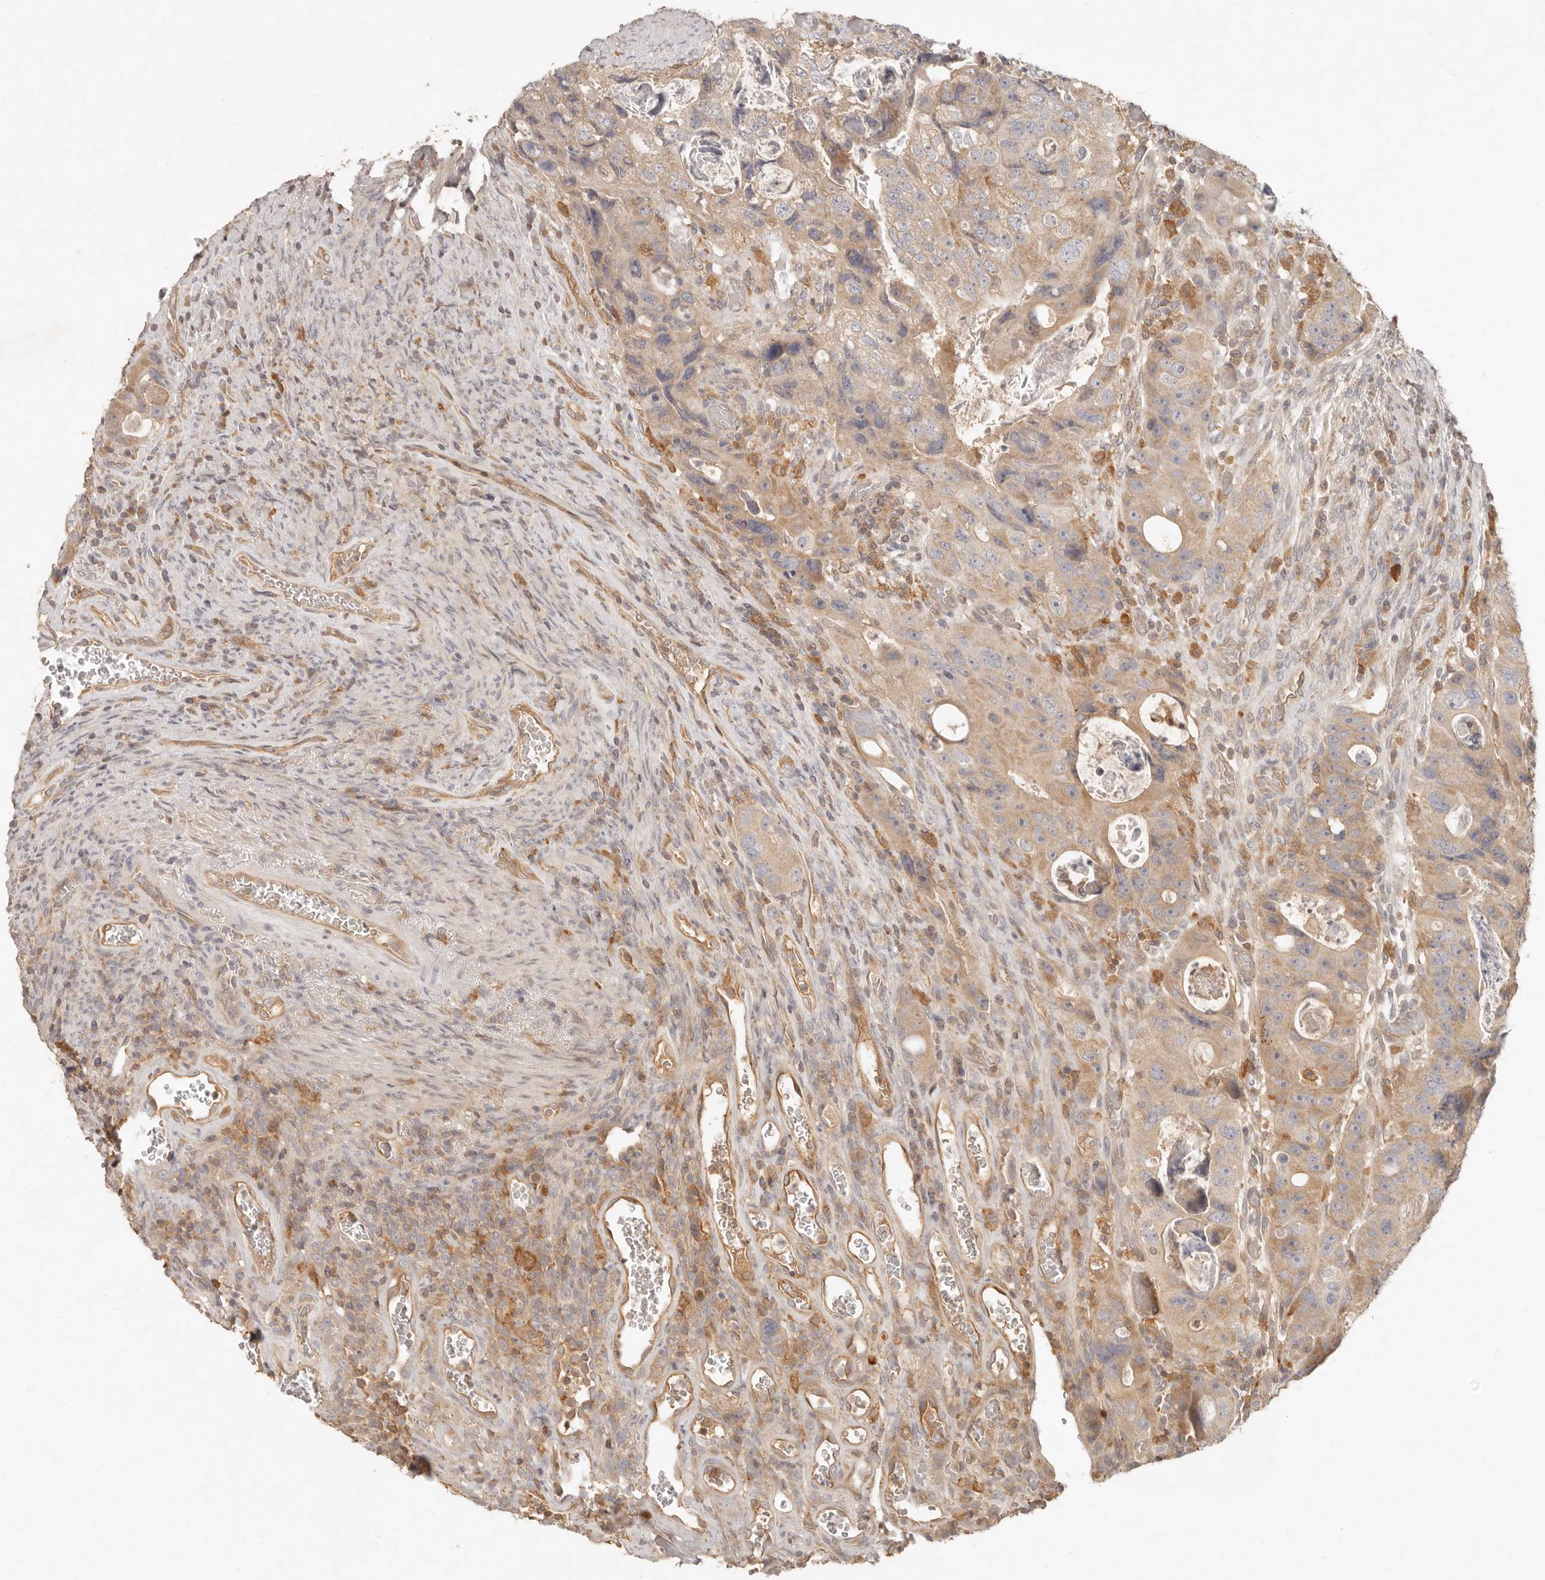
{"staining": {"intensity": "weak", "quantity": ">75%", "location": "cytoplasmic/membranous"}, "tissue": "colorectal cancer", "cell_type": "Tumor cells", "image_type": "cancer", "snomed": [{"axis": "morphology", "description": "Adenocarcinoma, NOS"}, {"axis": "topography", "description": "Rectum"}], "caption": "Immunohistochemistry (IHC) of human colorectal adenocarcinoma demonstrates low levels of weak cytoplasmic/membranous staining in approximately >75% of tumor cells.", "gene": "NECAP2", "patient": {"sex": "male", "age": 59}}